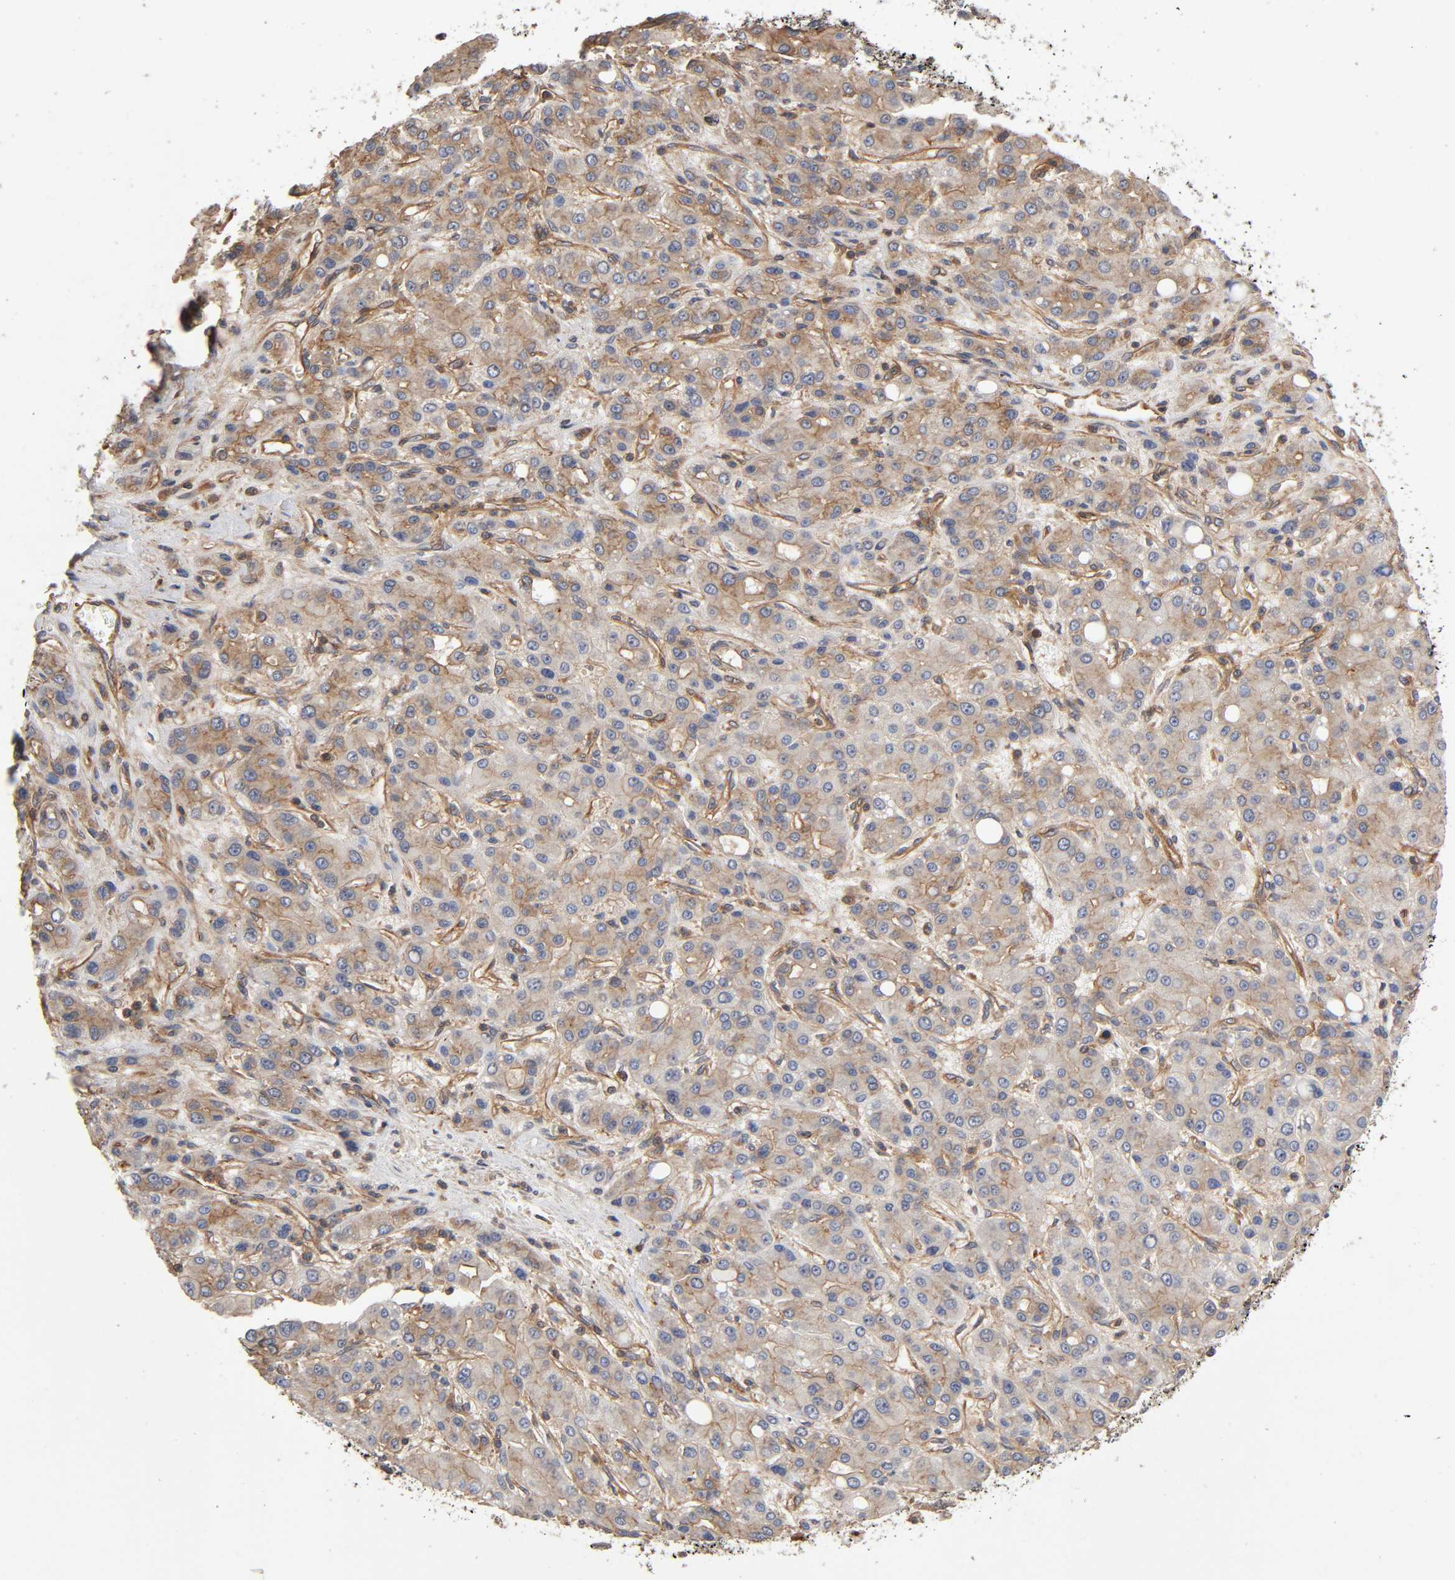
{"staining": {"intensity": "weak", "quantity": ">75%", "location": "cytoplasmic/membranous"}, "tissue": "liver cancer", "cell_type": "Tumor cells", "image_type": "cancer", "snomed": [{"axis": "morphology", "description": "Carcinoma, Hepatocellular, NOS"}, {"axis": "topography", "description": "Liver"}], "caption": "Immunohistochemical staining of liver cancer (hepatocellular carcinoma) shows low levels of weak cytoplasmic/membranous protein positivity in approximately >75% of tumor cells.", "gene": "LAMTOR2", "patient": {"sex": "male", "age": 76}}